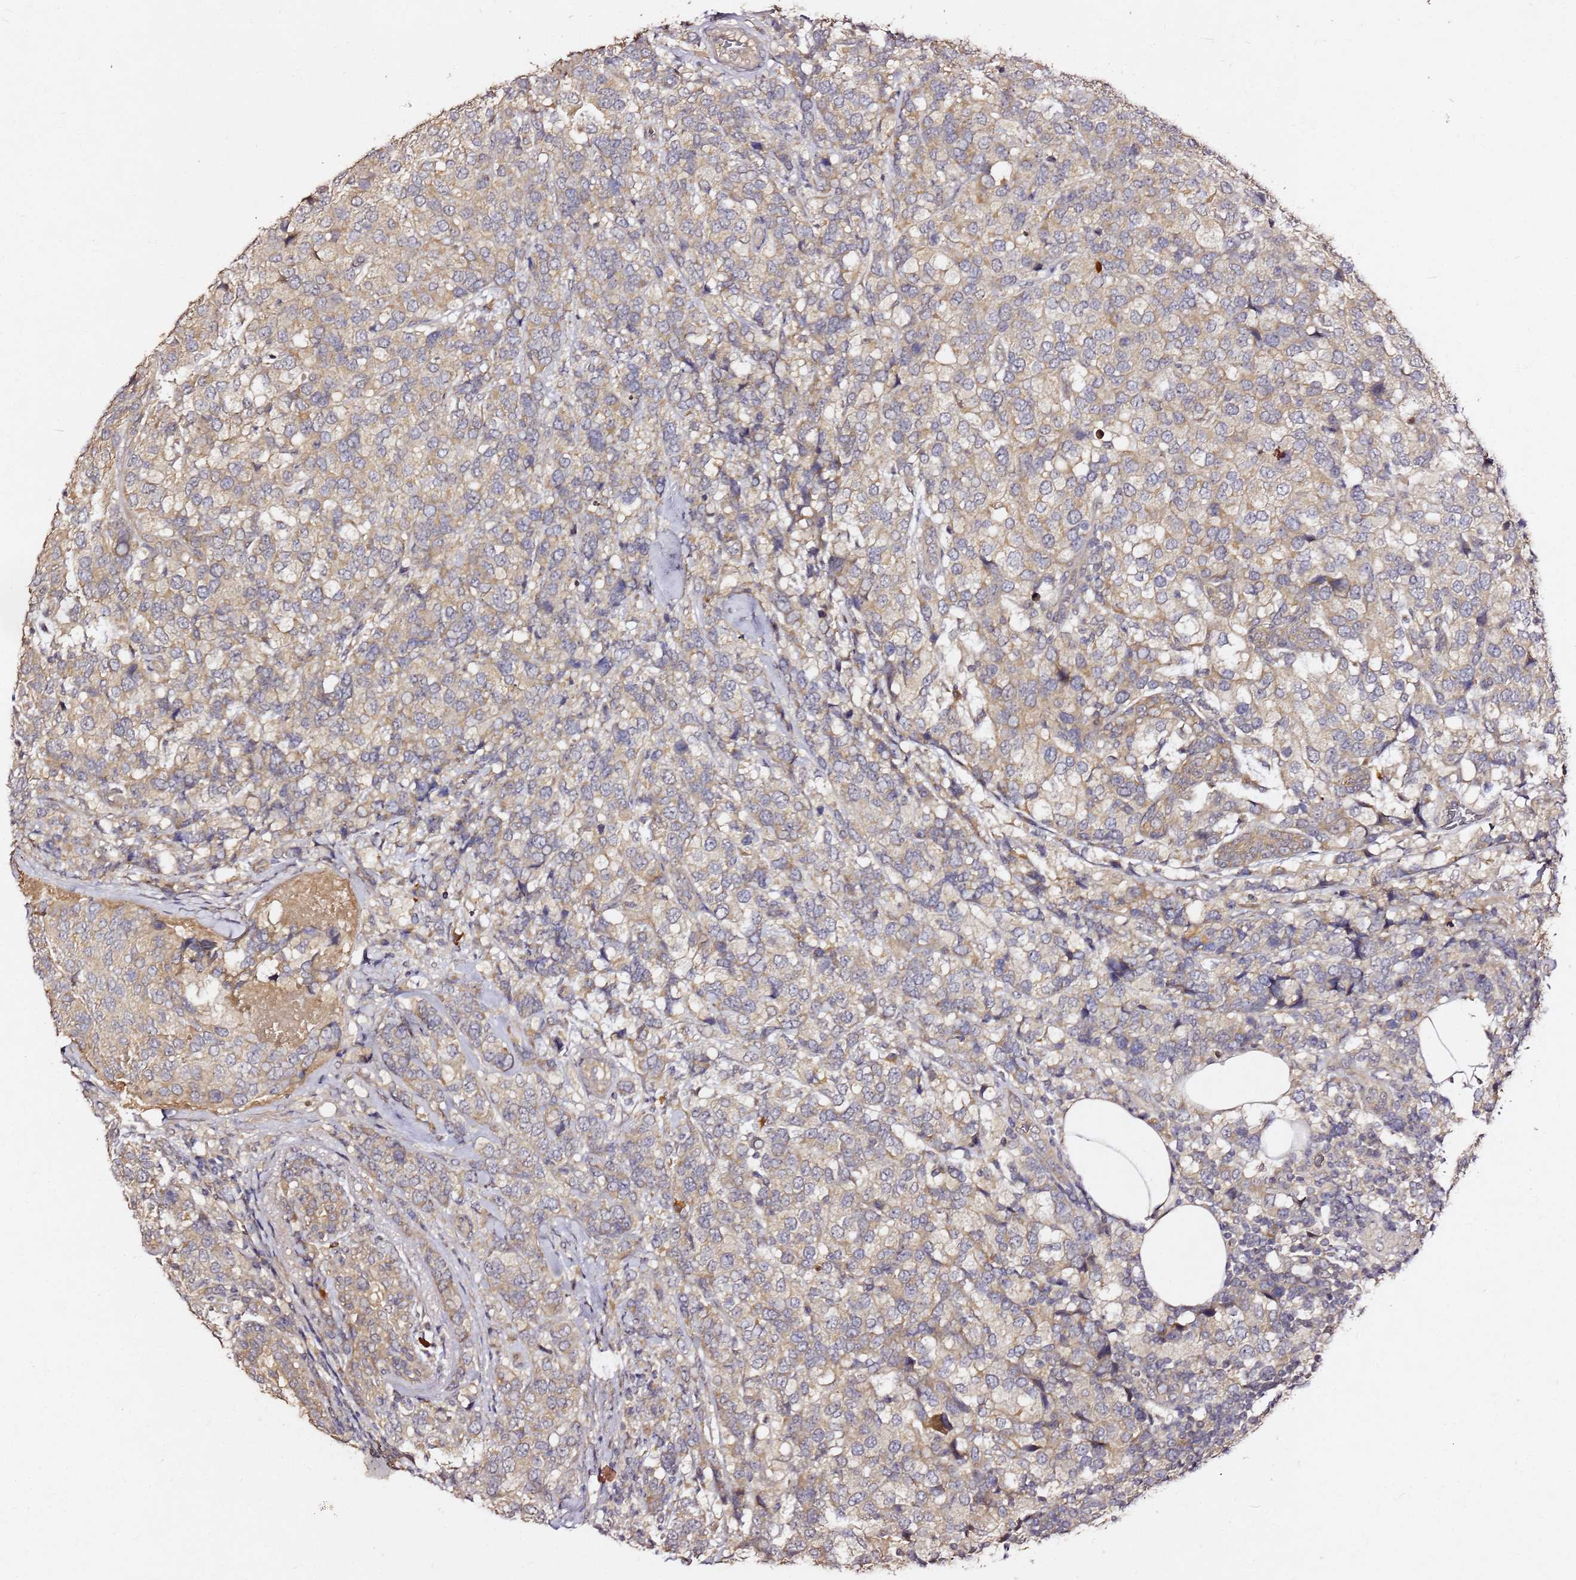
{"staining": {"intensity": "weak", "quantity": "25%-75%", "location": "cytoplasmic/membranous"}, "tissue": "breast cancer", "cell_type": "Tumor cells", "image_type": "cancer", "snomed": [{"axis": "morphology", "description": "Lobular carcinoma"}, {"axis": "topography", "description": "Breast"}], "caption": "Brown immunohistochemical staining in breast cancer displays weak cytoplasmic/membranous staining in about 25%-75% of tumor cells.", "gene": "C6orf136", "patient": {"sex": "female", "age": 59}}